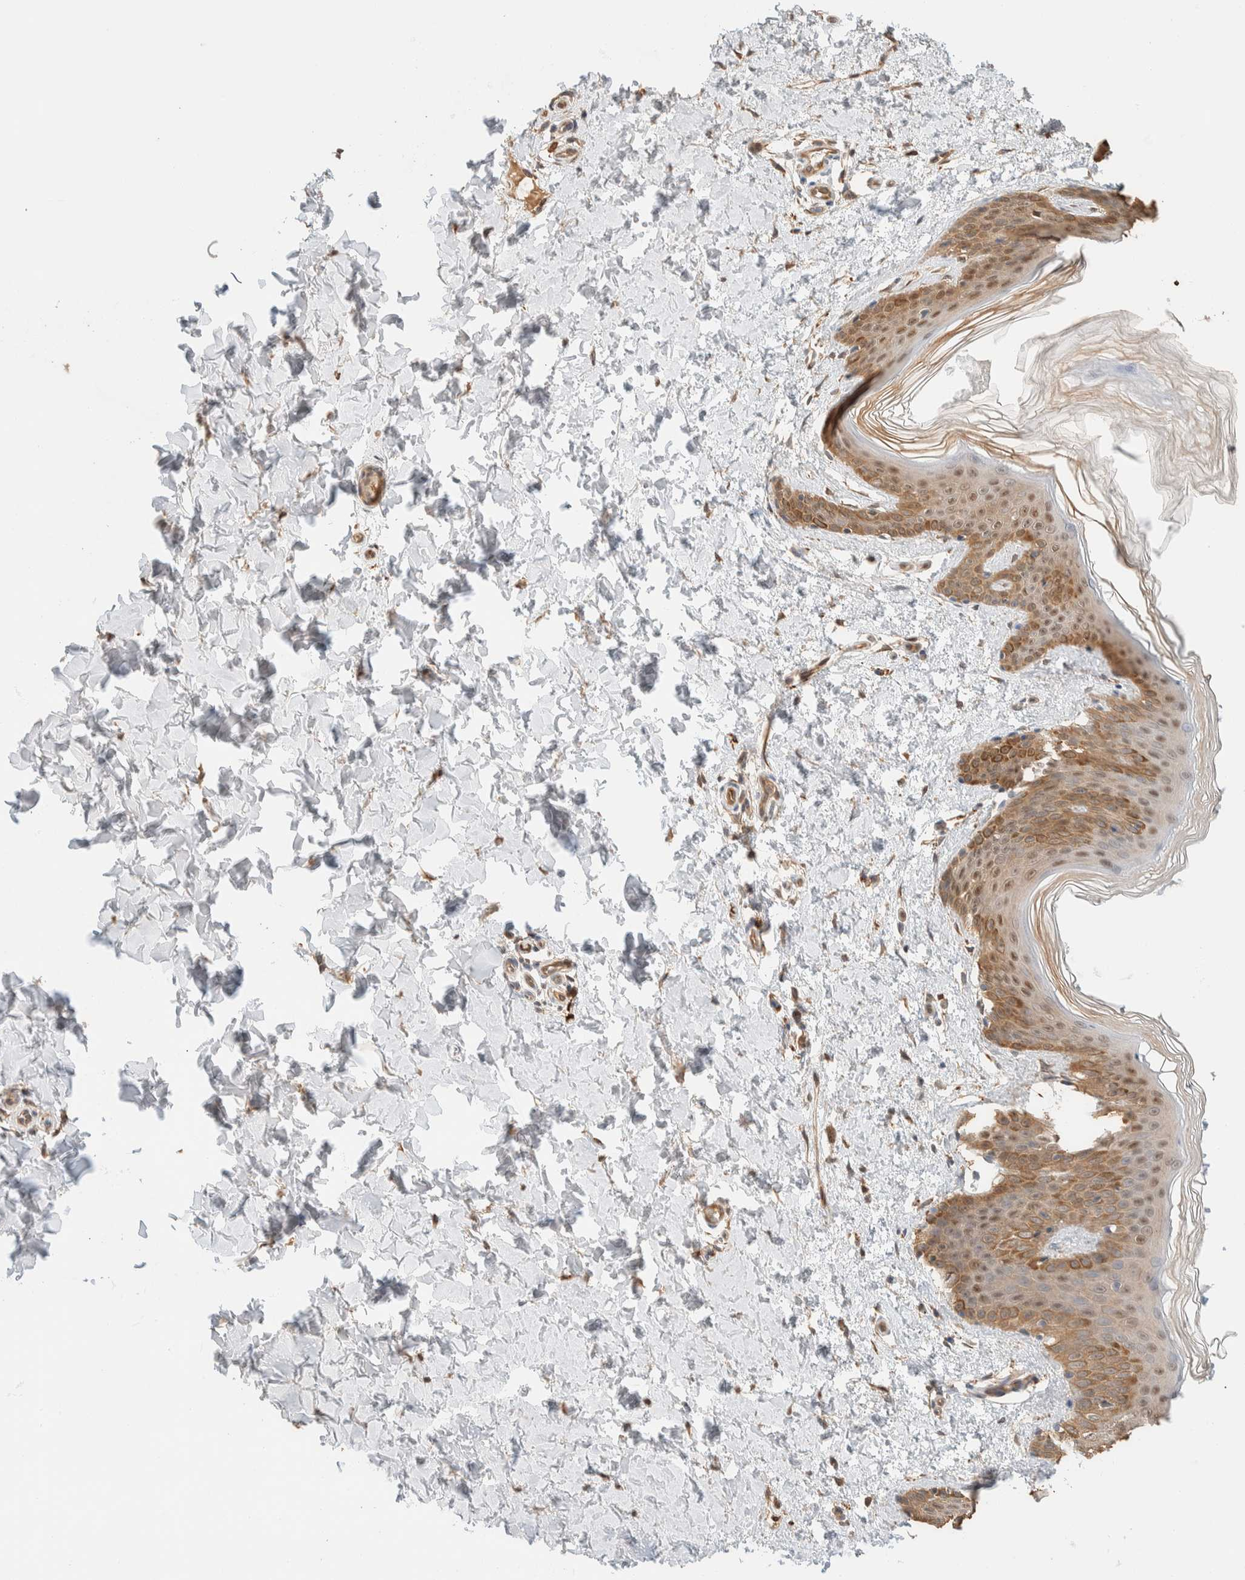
{"staining": {"intensity": "moderate", "quantity": ">75%", "location": "cytoplasmic/membranous"}, "tissue": "skin", "cell_type": "Fibroblasts", "image_type": "normal", "snomed": [{"axis": "morphology", "description": "Normal tissue, NOS"}, {"axis": "morphology", "description": "Neoplasm, benign, NOS"}, {"axis": "topography", "description": "Skin"}, {"axis": "topography", "description": "Soft tissue"}], "caption": "Unremarkable skin reveals moderate cytoplasmic/membranous expression in about >75% of fibroblasts, visualized by immunohistochemistry.", "gene": "SETD4", "patient": {"sex": "male", "age": 26}}